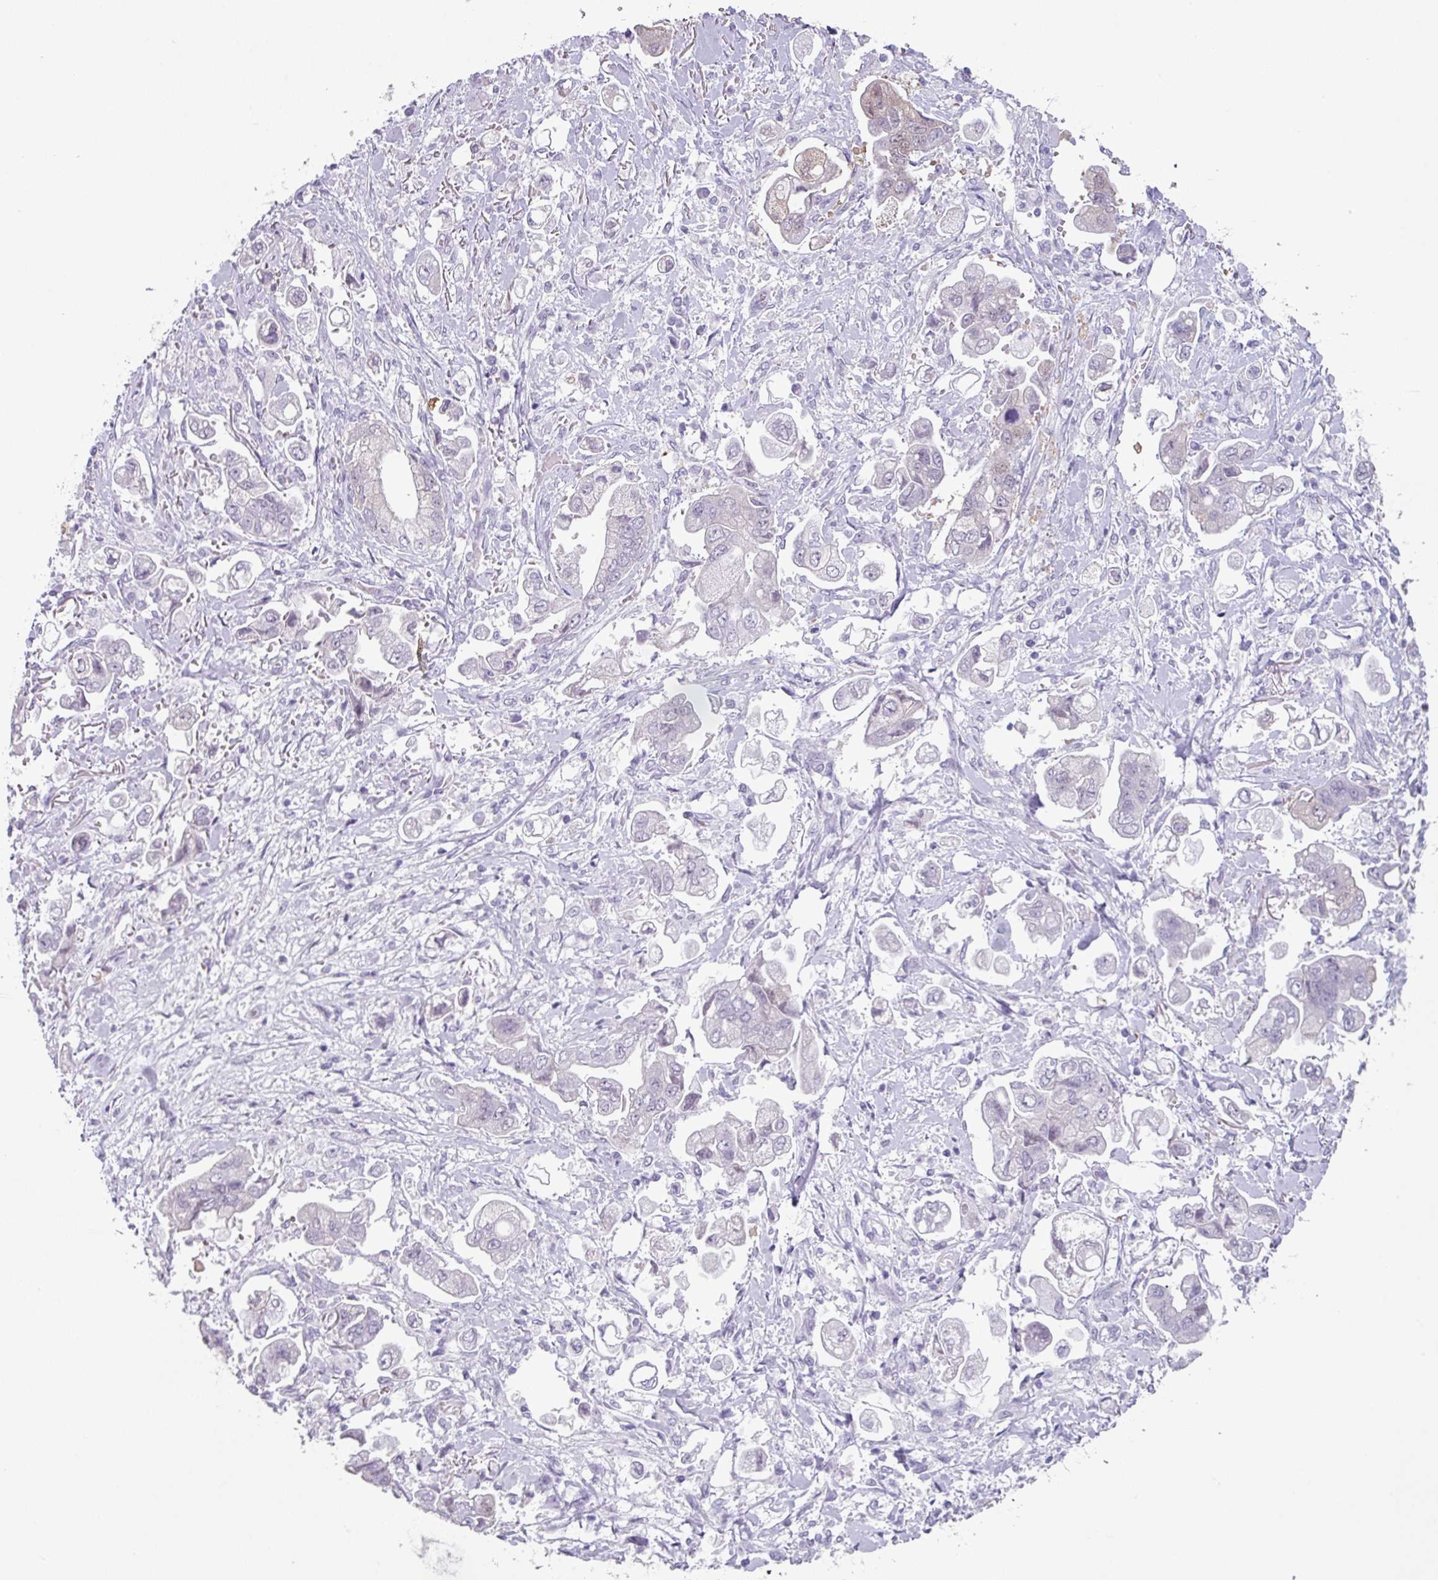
{"staining": {"intensity": "negative", "quantity": "none", "location": "none"}, "tissue": "stomach cancer", "cell_type": "Tumor cells", "image_type": "cancer", "snomed": [{"axis": "morphology", "description": "Adenocarcinoma, NOS"}, {"axis": "topography", "description": "Stomach"}], "caption": "This is a photomicrograph of IHC staining of stomach cancer, which shows no positivity in tumor cells.", "gene": "TTLL12", "patient": {"sex": "male", "age": 62}}